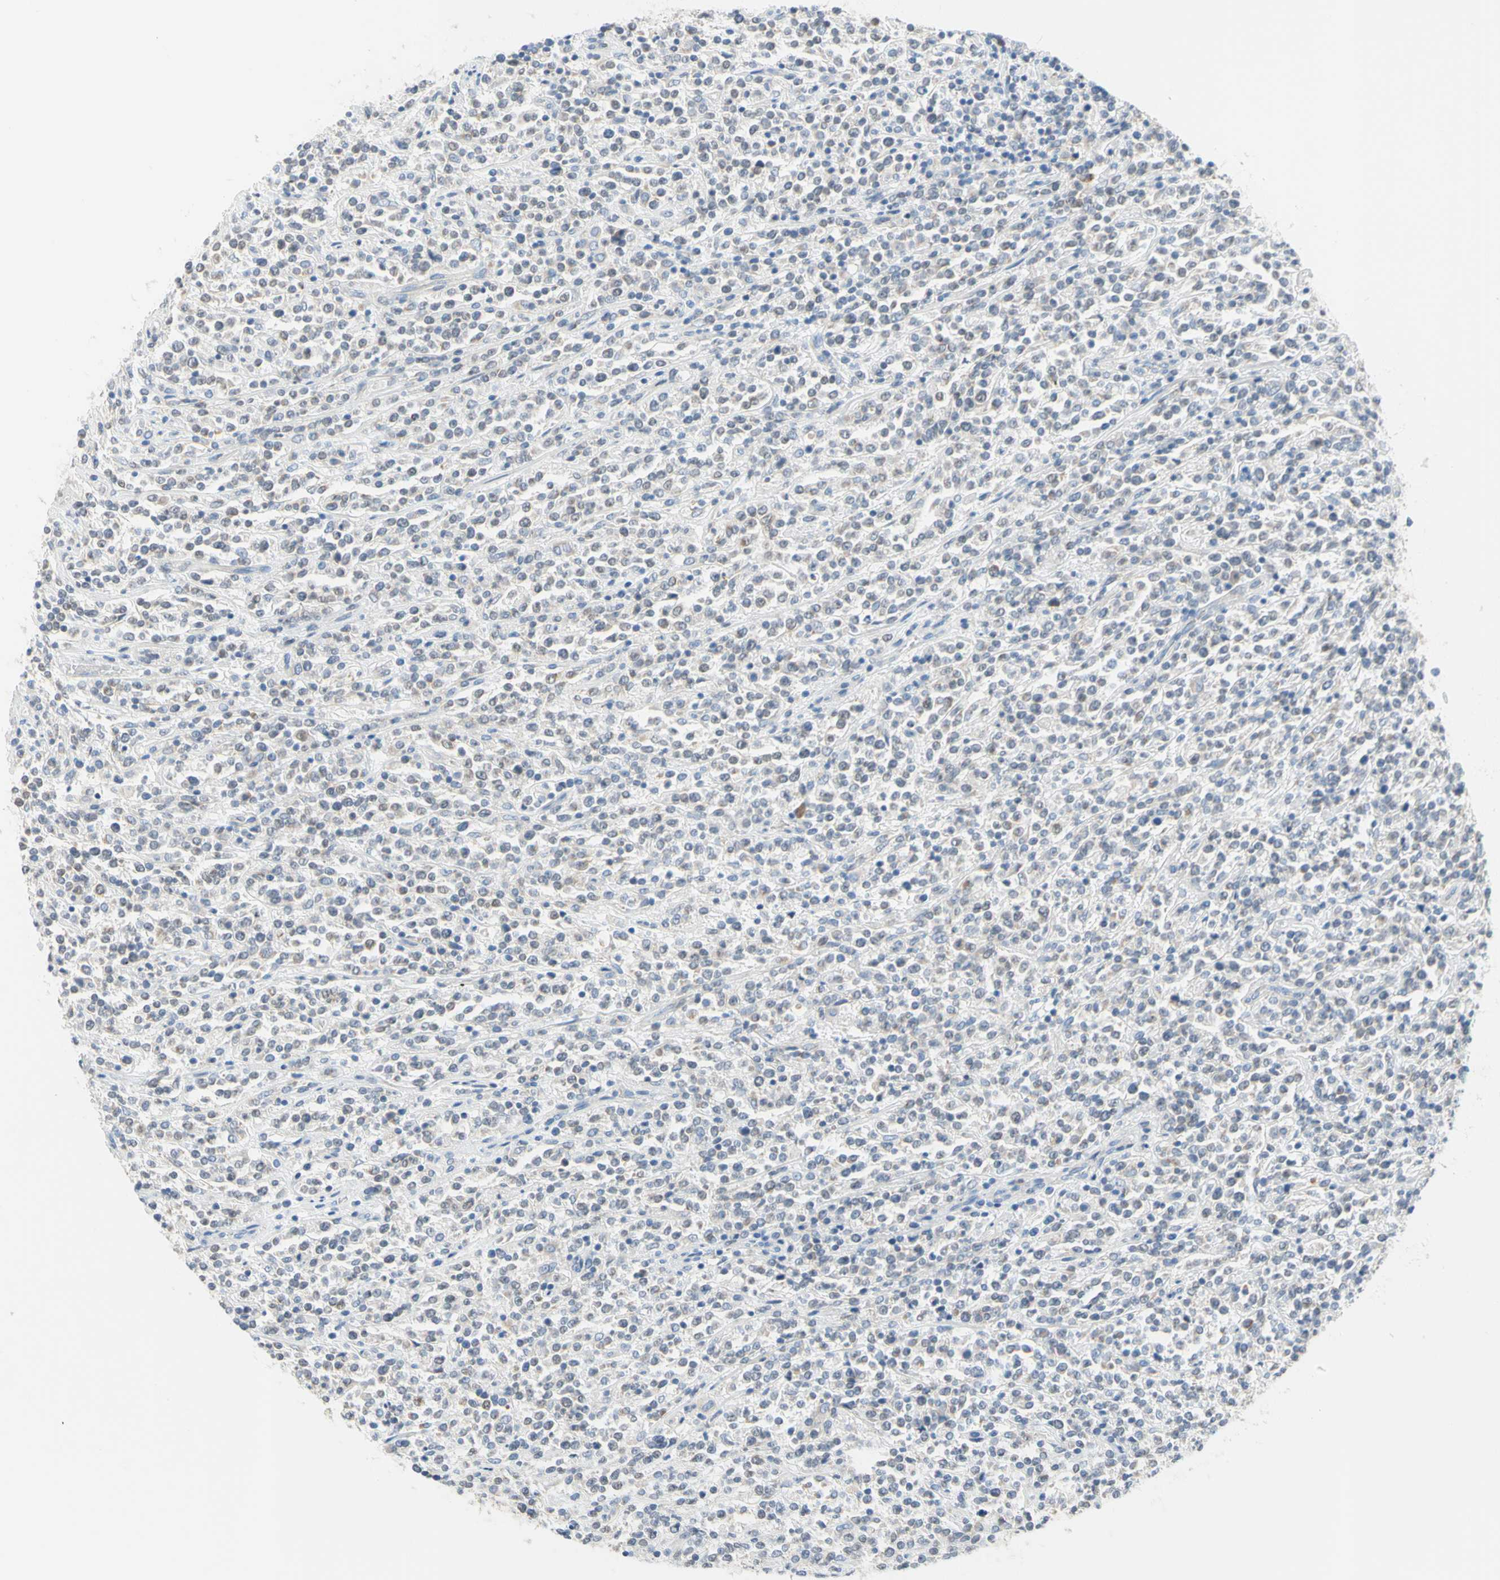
{"staining": {"intensity": "negative", "quantity": "none", "location": "none"}, "tissue": "lymphoma", "cell_type": "Tumor cells", "image_type": "cancer", "snomed": [{"axis": "morphology", "description": "Malignant lymphoma, non-Hodgkin's type, High grade"}, {"axis": "topography", "description": "Soft tissue"}], "caption": "Tumor cells are negative for brown protein staining in malignant lymphoma, non-Hodgkin's type (high-grade).", "gene": "MFF", "patient": {"sex": "male", "age": 18}}